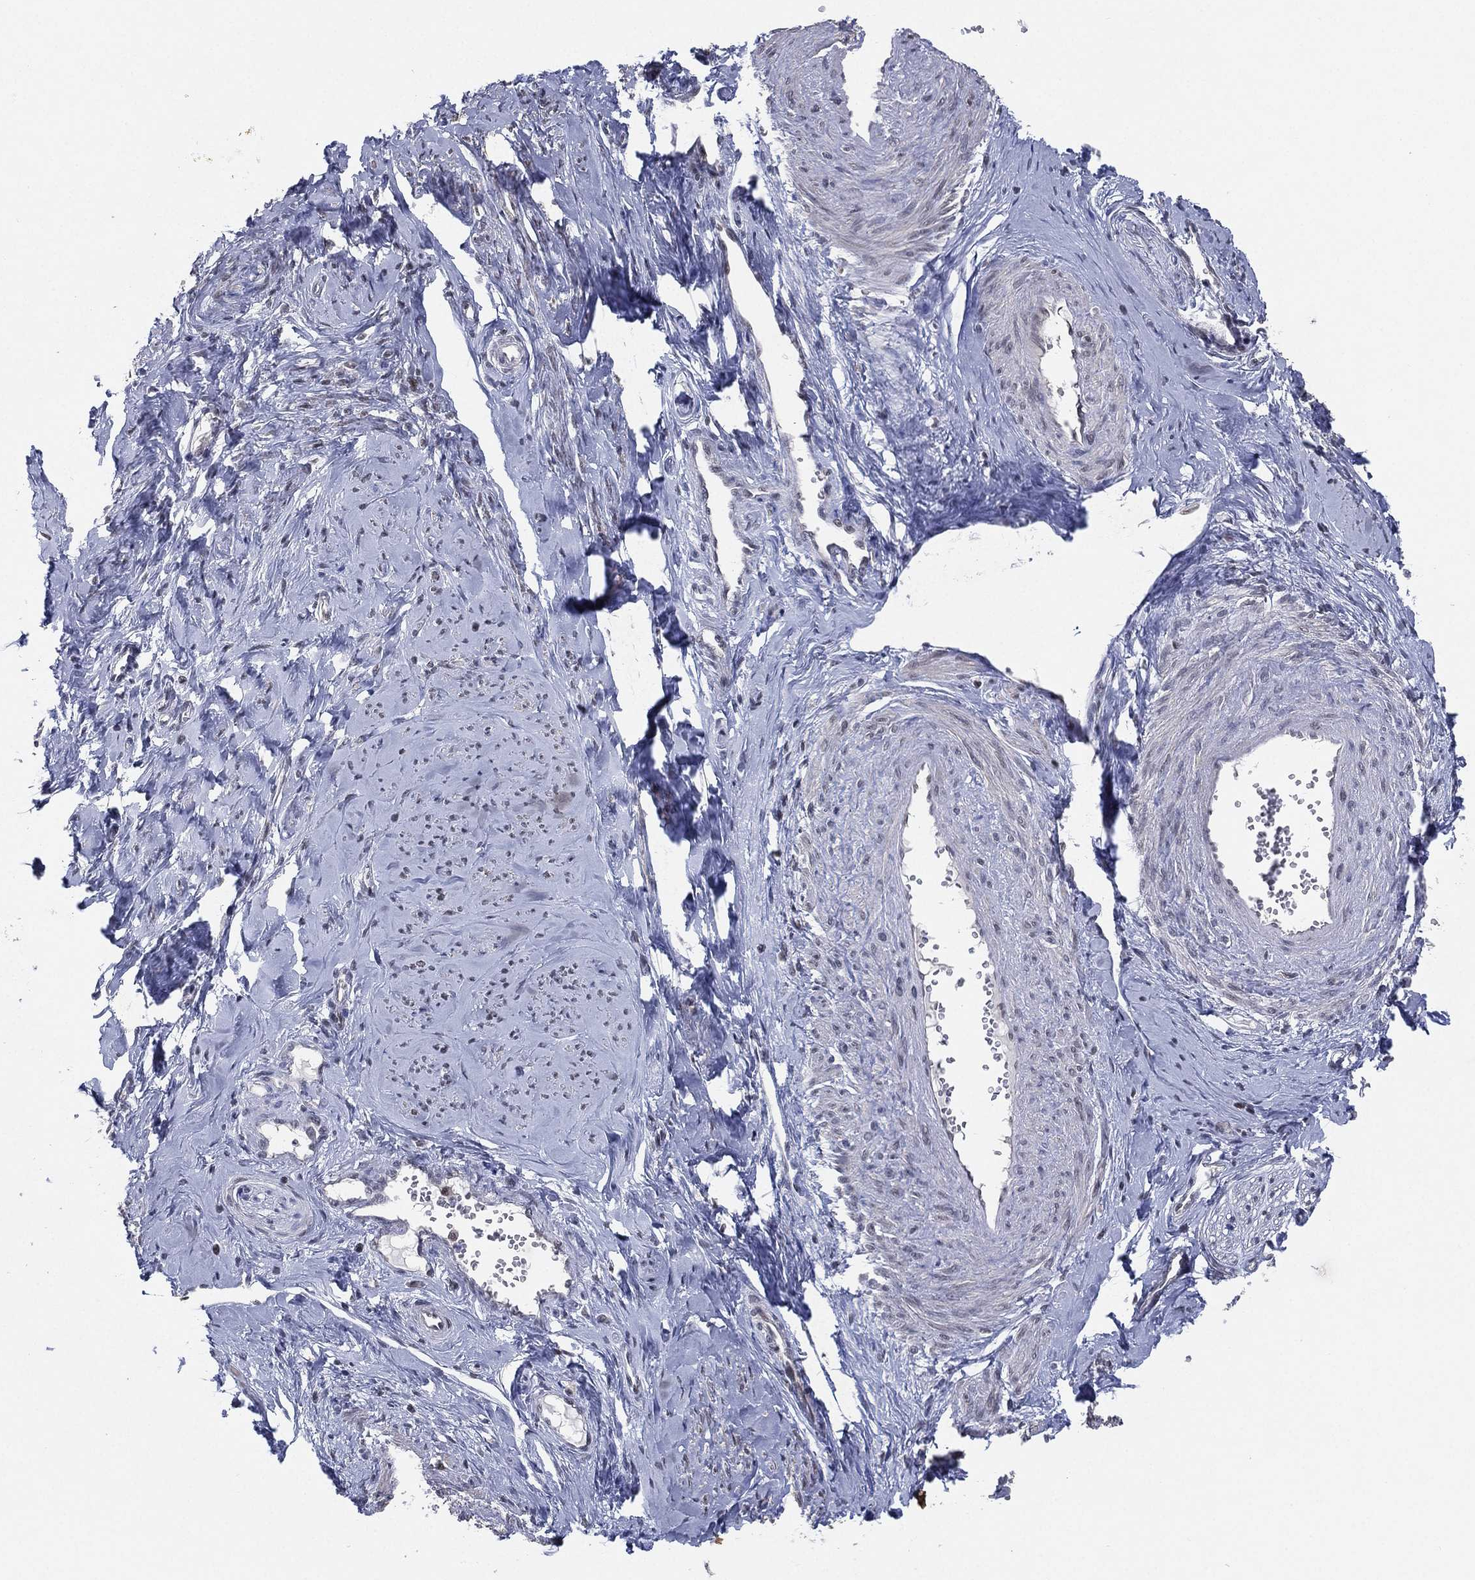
{"staining": {"intensity": "weak", "quantity": "<25%", "location": "nuclear"}, "tissue": "smooth muscle", "cell_type": "Smooth muscle cells", "image_type": "normal", "snomed": [{"axis": "morphology", "description": "Normal tissue, NOS"}, {"axis": "topography", "description": "Smooth muscle"}], "caption": "High power microscopy histopathology image of an immunohistochemistry photomicrograph of unremarkable smooth muscle, revealing no significant expression in smooth muscle cells. The staining was performed using DAB to visualize the protein expression in brown, while the nuclei were stained in blue with hematoxylin (Magnification: 20x).", "gene": "DGCR8", "patient": {"sex": "female", "age": 48}}